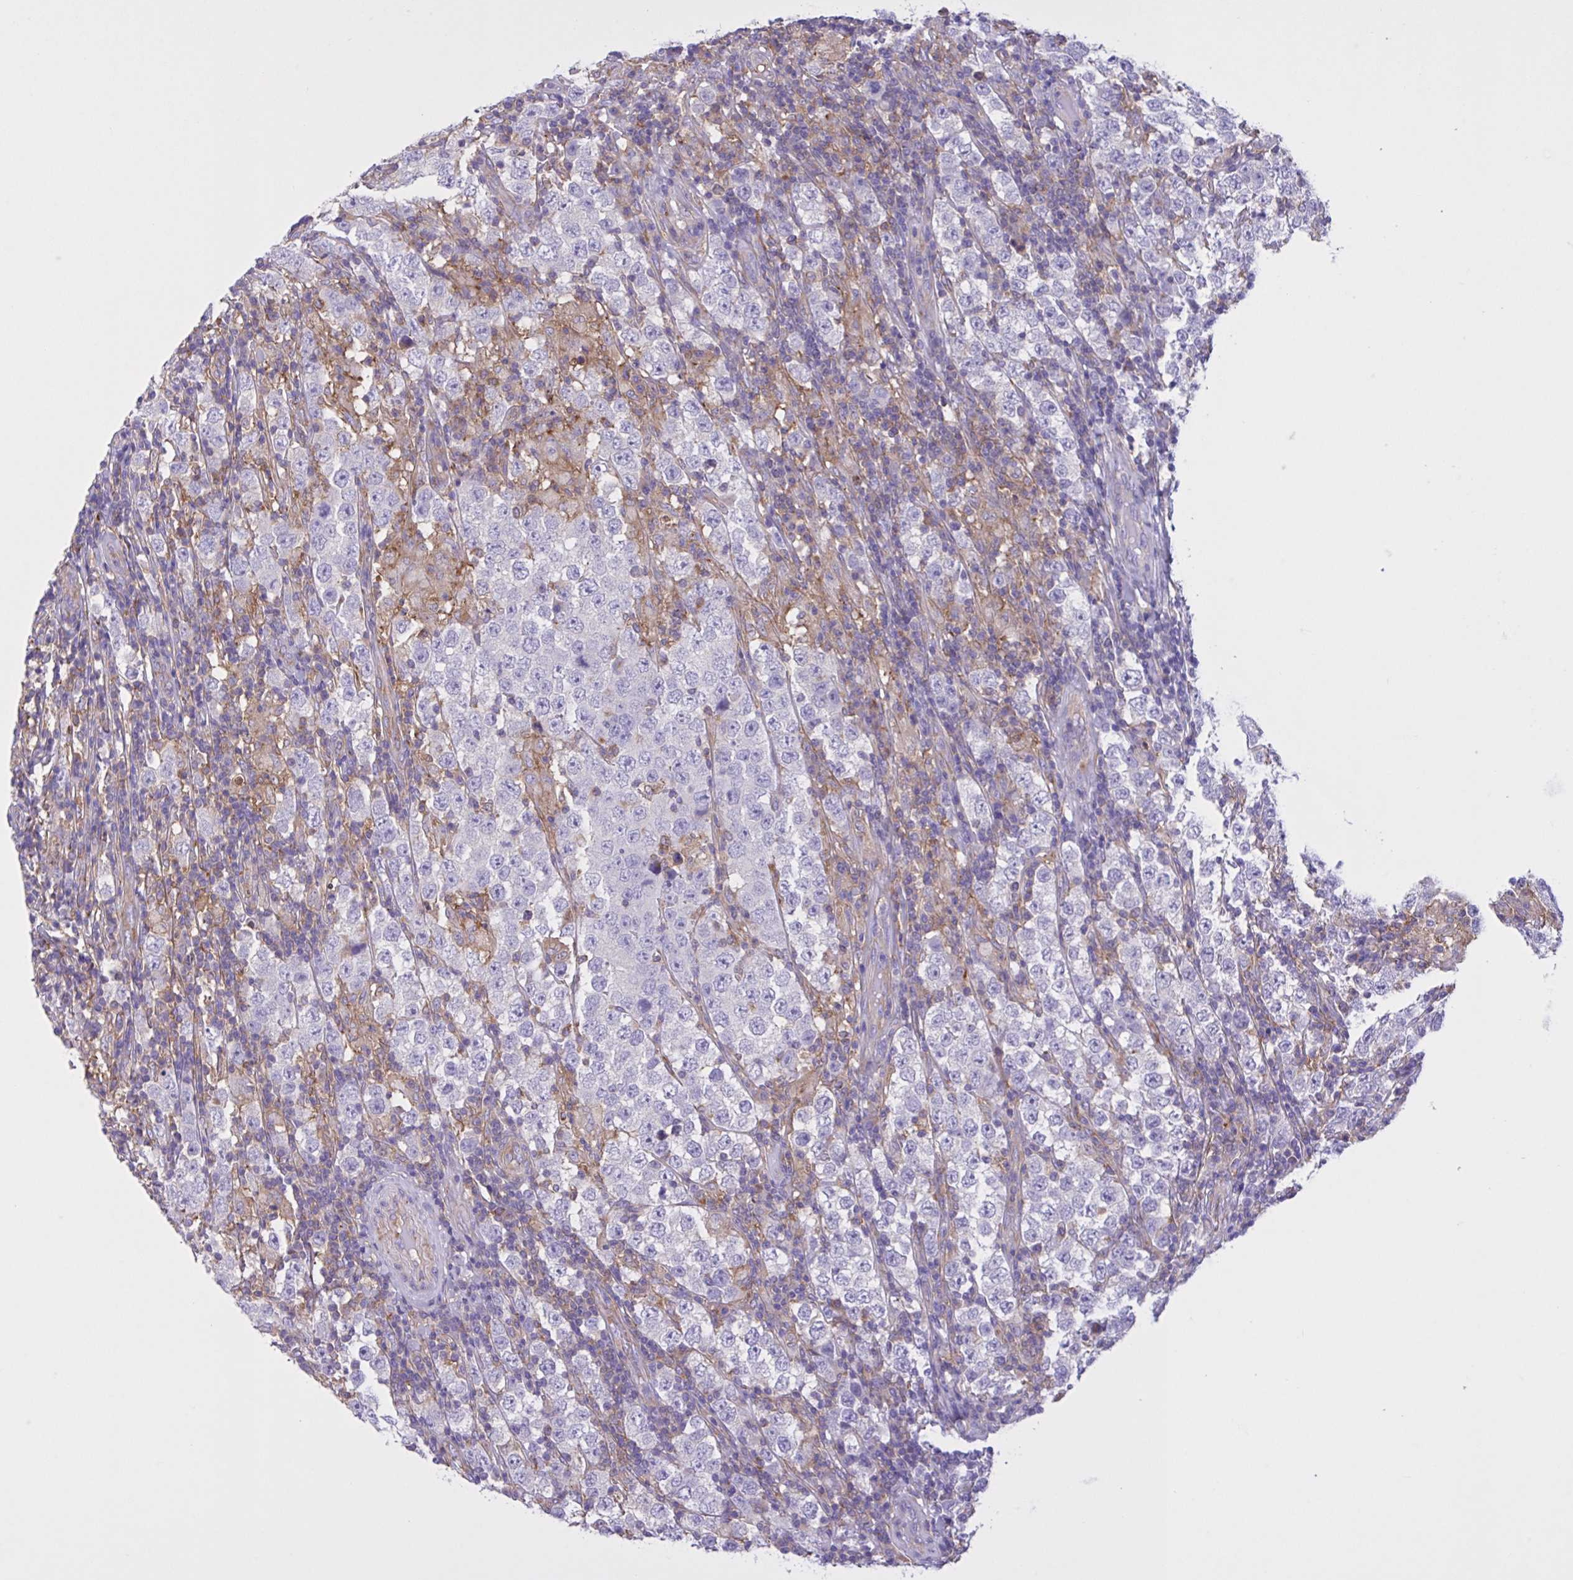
{"staining": {"intensity": "negative", "quantity": "none", "location": "none"}, "tissue": "testis cancer", "cell_type": "Tumor cells", "image_type": "cancer", "snomed": [{"axis": "morphology", "description": "Normal tissue, NOS"}, {"axis": "morphology", "description": "Urothelial carcinoma, High grade"}, {"axis": "morphology", "description": "Seminoma, NOS"}, {"axis": "morphology", "description": "Carcinoma, Embryonal, NOS"}, {"axis": "topography", "description": "Urinary bladder"}, {"axis": "topography", "description": "Testis"}], "caption": "There is no significant expression in tumor cells of high-grade urothelial carcinoma (testis).", "gene": "OR51M1", "patient": {"sex": "male", "age": 41}}